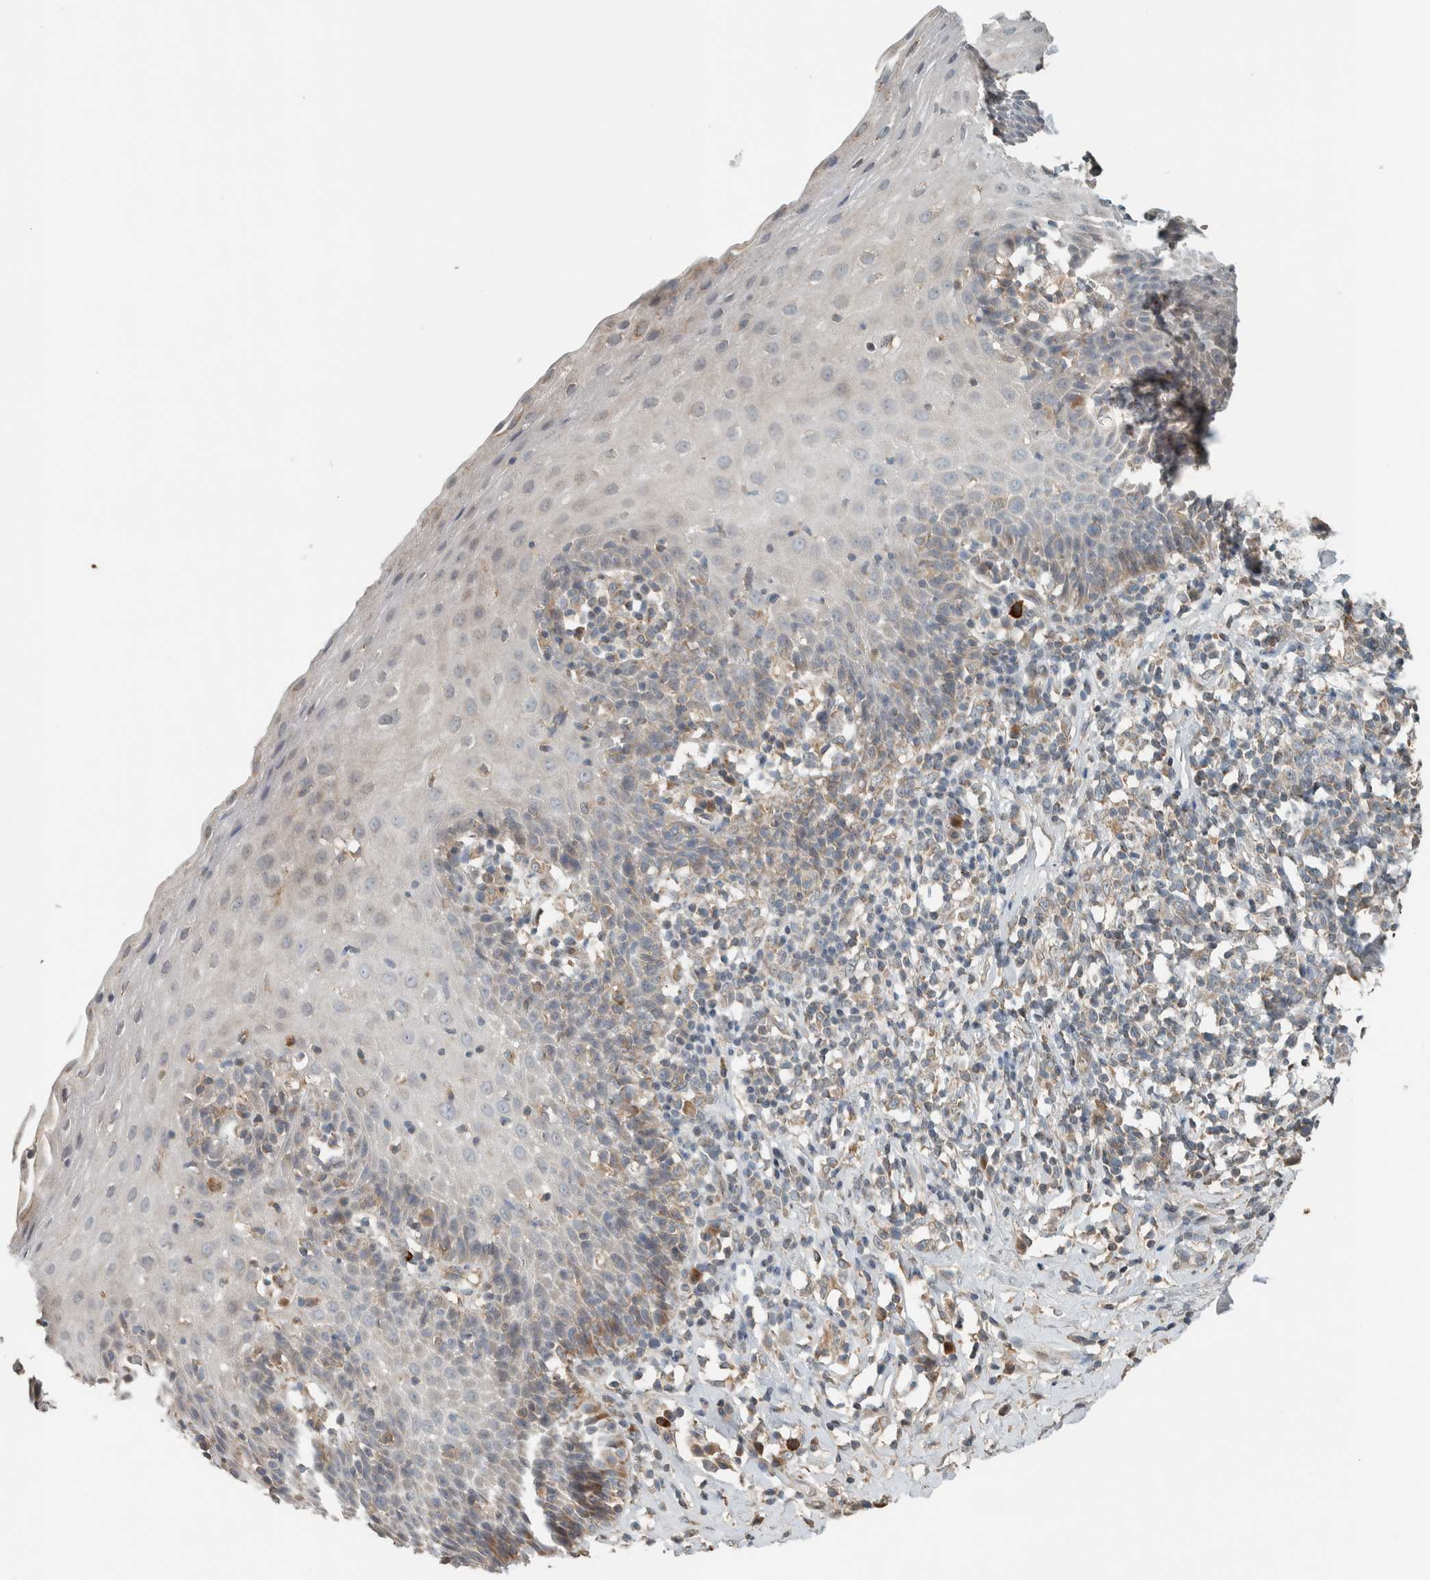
{"staining": {"intensity": "weak", "quantity": "<25%", "location": "cytoplasmic/membranous"}, "tissue": "esophagus", "cell_type": "Squamous epithelial cells", "image_type": "normal", "snomed": [{"axis": "morphology", "description": "Normal tissue, NOS"}, {"axis": "topography", "description": "Esophagus"}], "caption": "Esophagus stained for a protein using immunohistochemistry (IHC) shows no staining squamous epithelial cells.", "gene": "NBR1", "patient": {"sex": "female", "age": 61}}